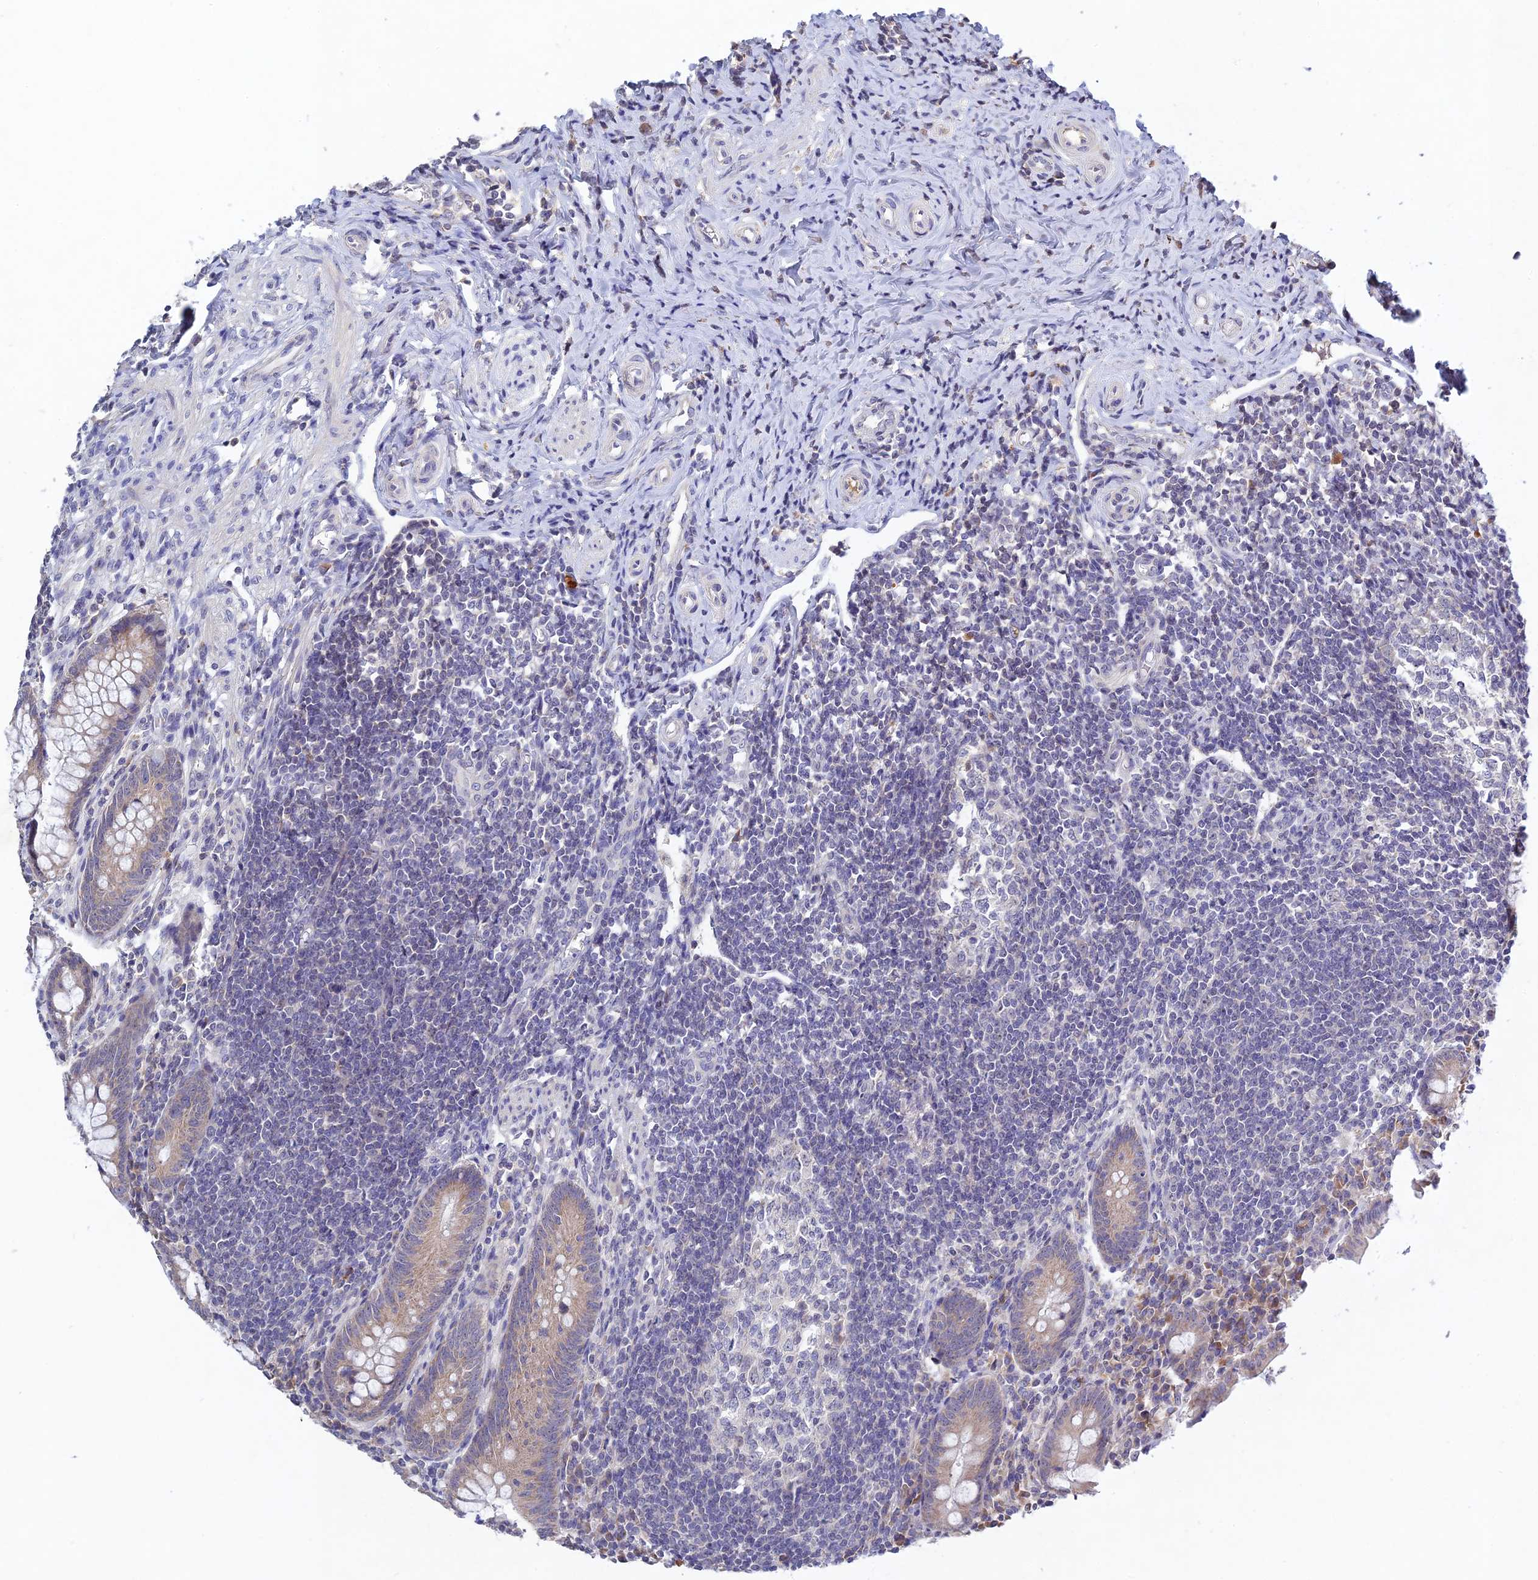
{"staining": {"intensity": "weak", "quantity": ">75%", "location": "cytoplasmic/membranous"}, "tissue": "appendix", "cell_type": "Glandular cells", "image_type": "normal", "snomed": [{"axis": "morphology", "description": "Normal tissue, NOS"}, {"axis": "topography", "description": "Appendix"}], "caption": "Immunohistochemistry (IHC) histopathology image of unremarkable appendix stained for a protein (brown), which exhibits low levels of weak cytoplasmic/membranous positivity in approximately >75% of glandular cells.", "gene": "CHST5", "patient": {"sex": "female", "age": 33}}